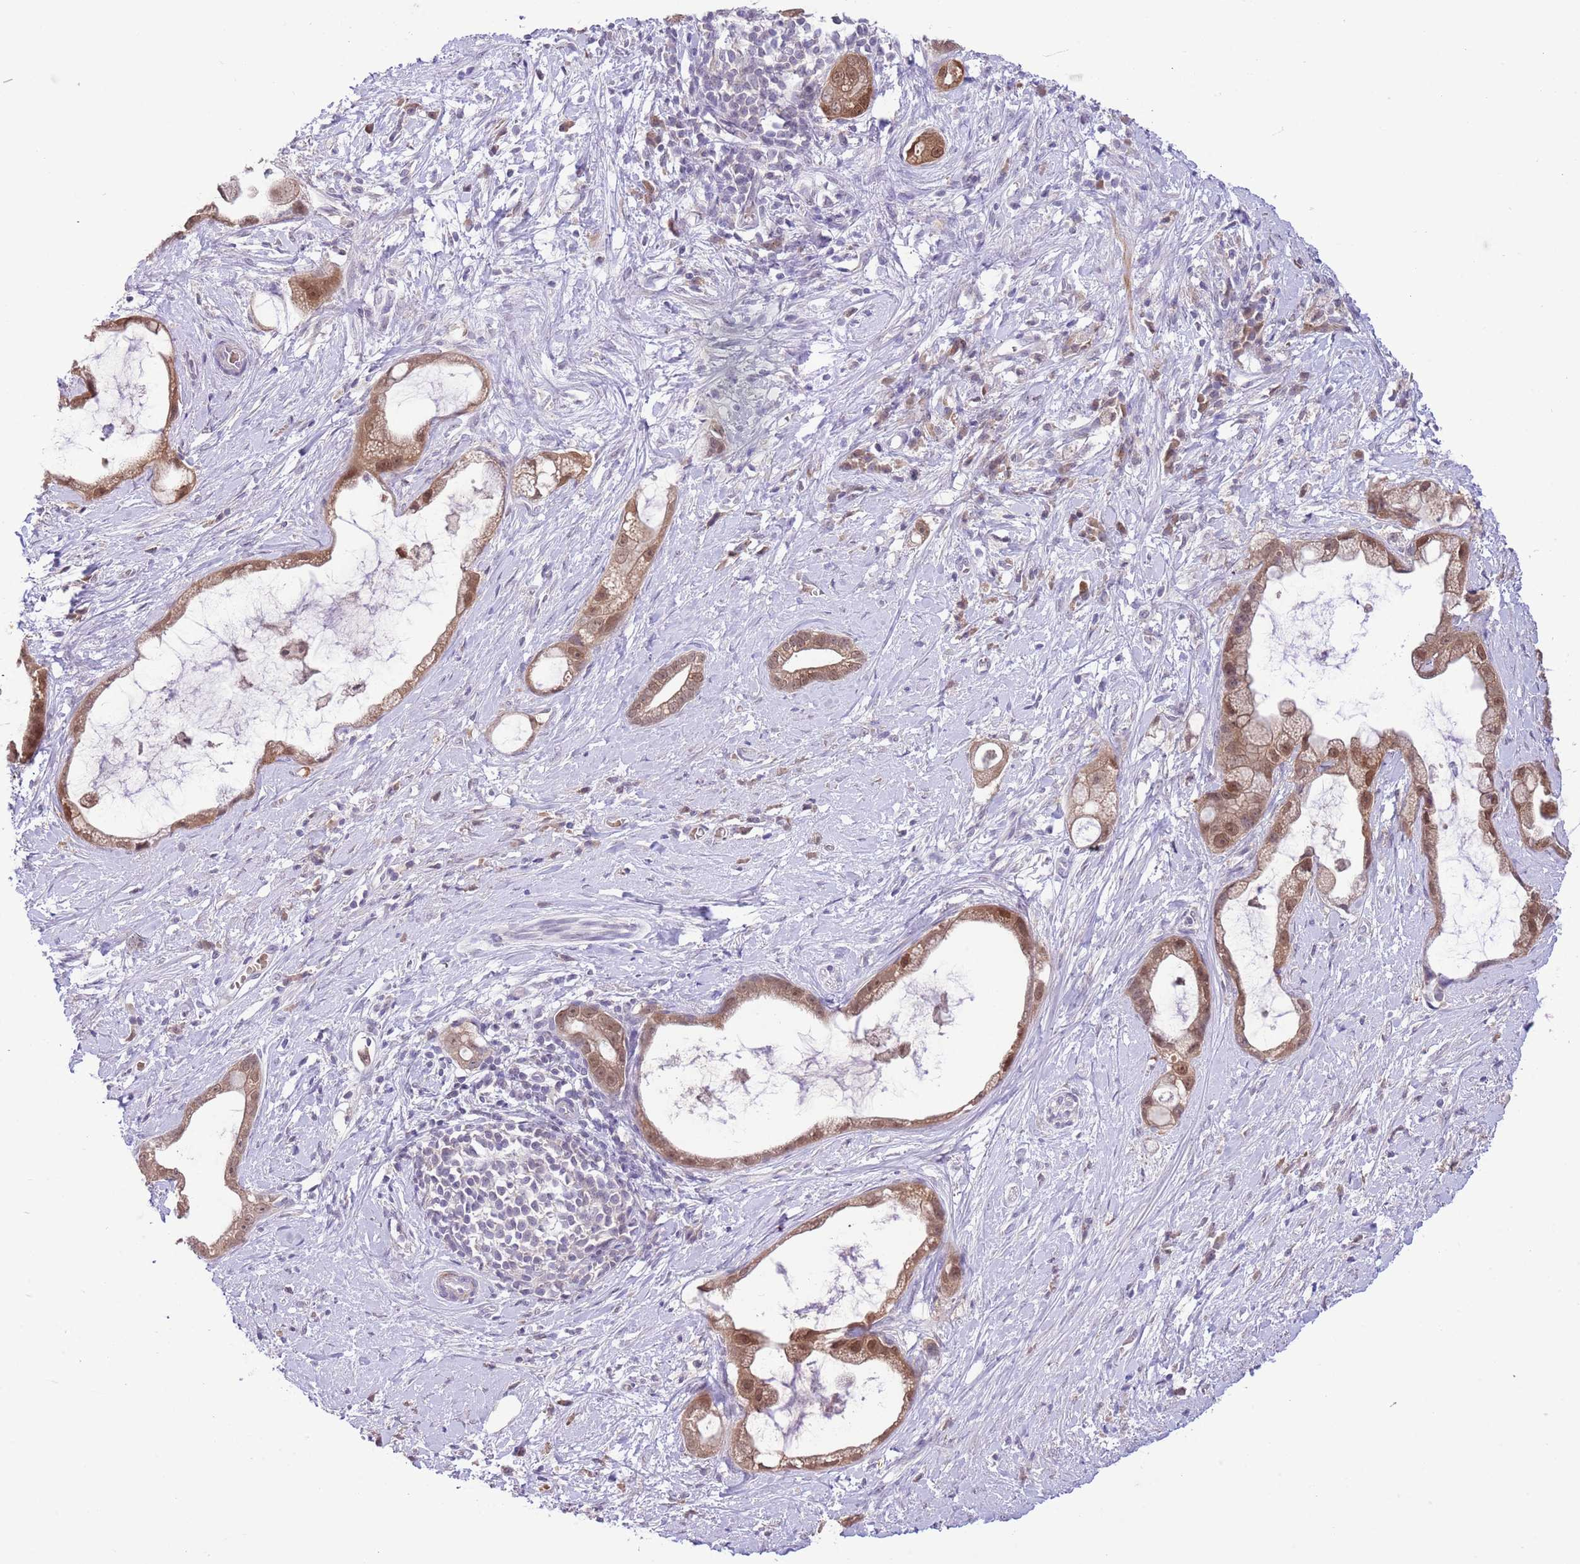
{"staining": {"intensity": "moderate", "quantity": ">75%", "location": "cytoplasmic/membranous,nuclear"}, "tissue": "stomach cancer", "cell_type": "Tumor cells", "image_type": "cancer", "snomed": [{"axis": "morphology", "description": "Adenocarcinoma, NOS"}, {"axis": "topography", "description": "Stomach"}], "caption": "Protein staining by immunohistochemistry reveals moderate cytoplasmic/membranous and nuclear staining in about >75% of tumor cells in stomach adenocarcinoma. (IHC, brightfield microscopy, high magnification).", "gene": "GALK2", "patient": {"sex": "male", "age": 55}}